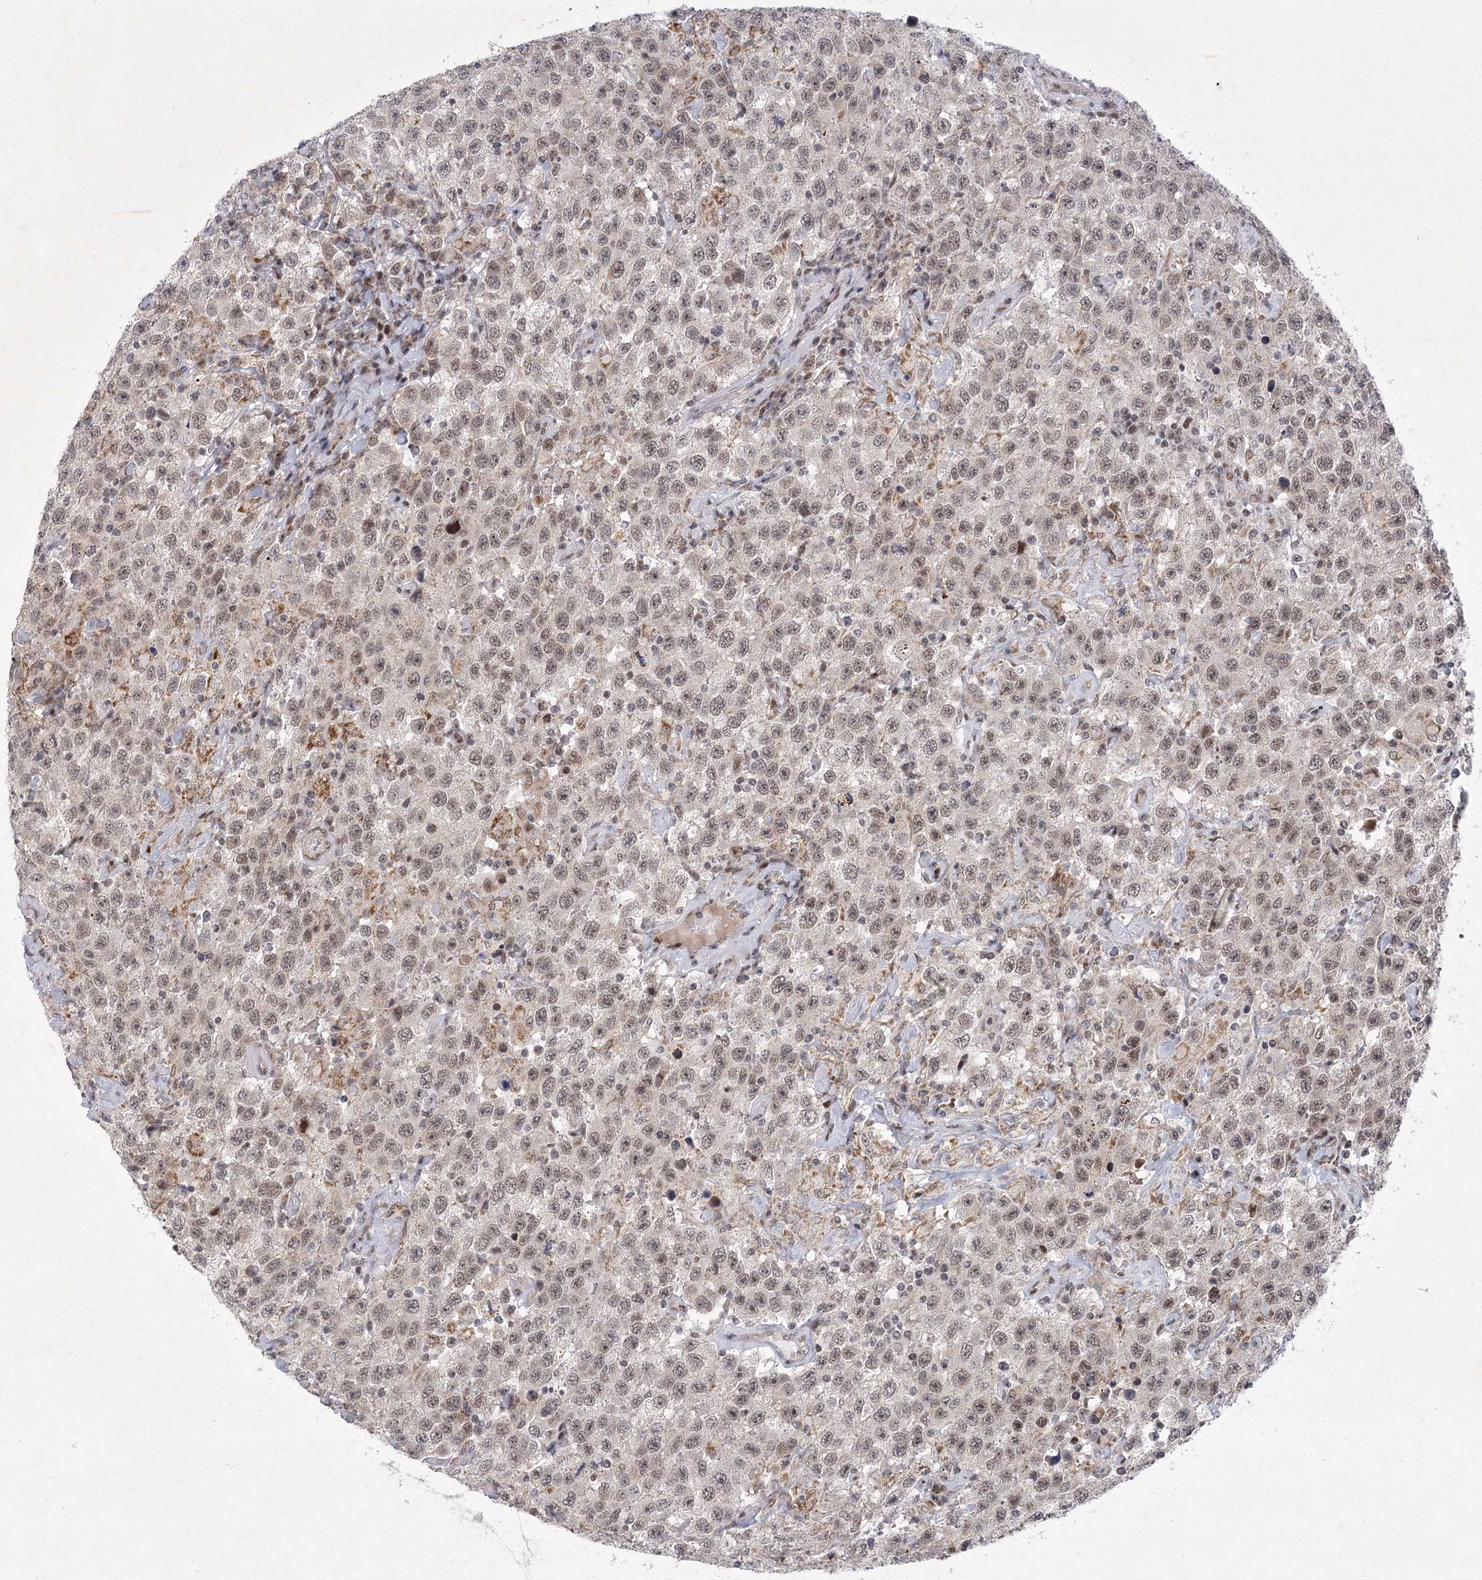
{"staining": {"intensity": "moderate", "quantity": ">75%", "location": "nuclear"}, "tissue": "testis cancer", "cell_type": "Tumor cells", "image_type": "cancer", "snomed": [{"axis": "morphology", "description": "Seminoma, NOS"}, {"axis": "topography", "description": "Testis"}], "caption": "DAB (3,3'-diaminobenzidine) immunohistochemical staining of human testis cancer (seminoma) shows moderate nuclear protein positivity in approximately >75% of tumor cells.", "gene": "CIB4", "patient": {"sex": "male", "age": 41}}